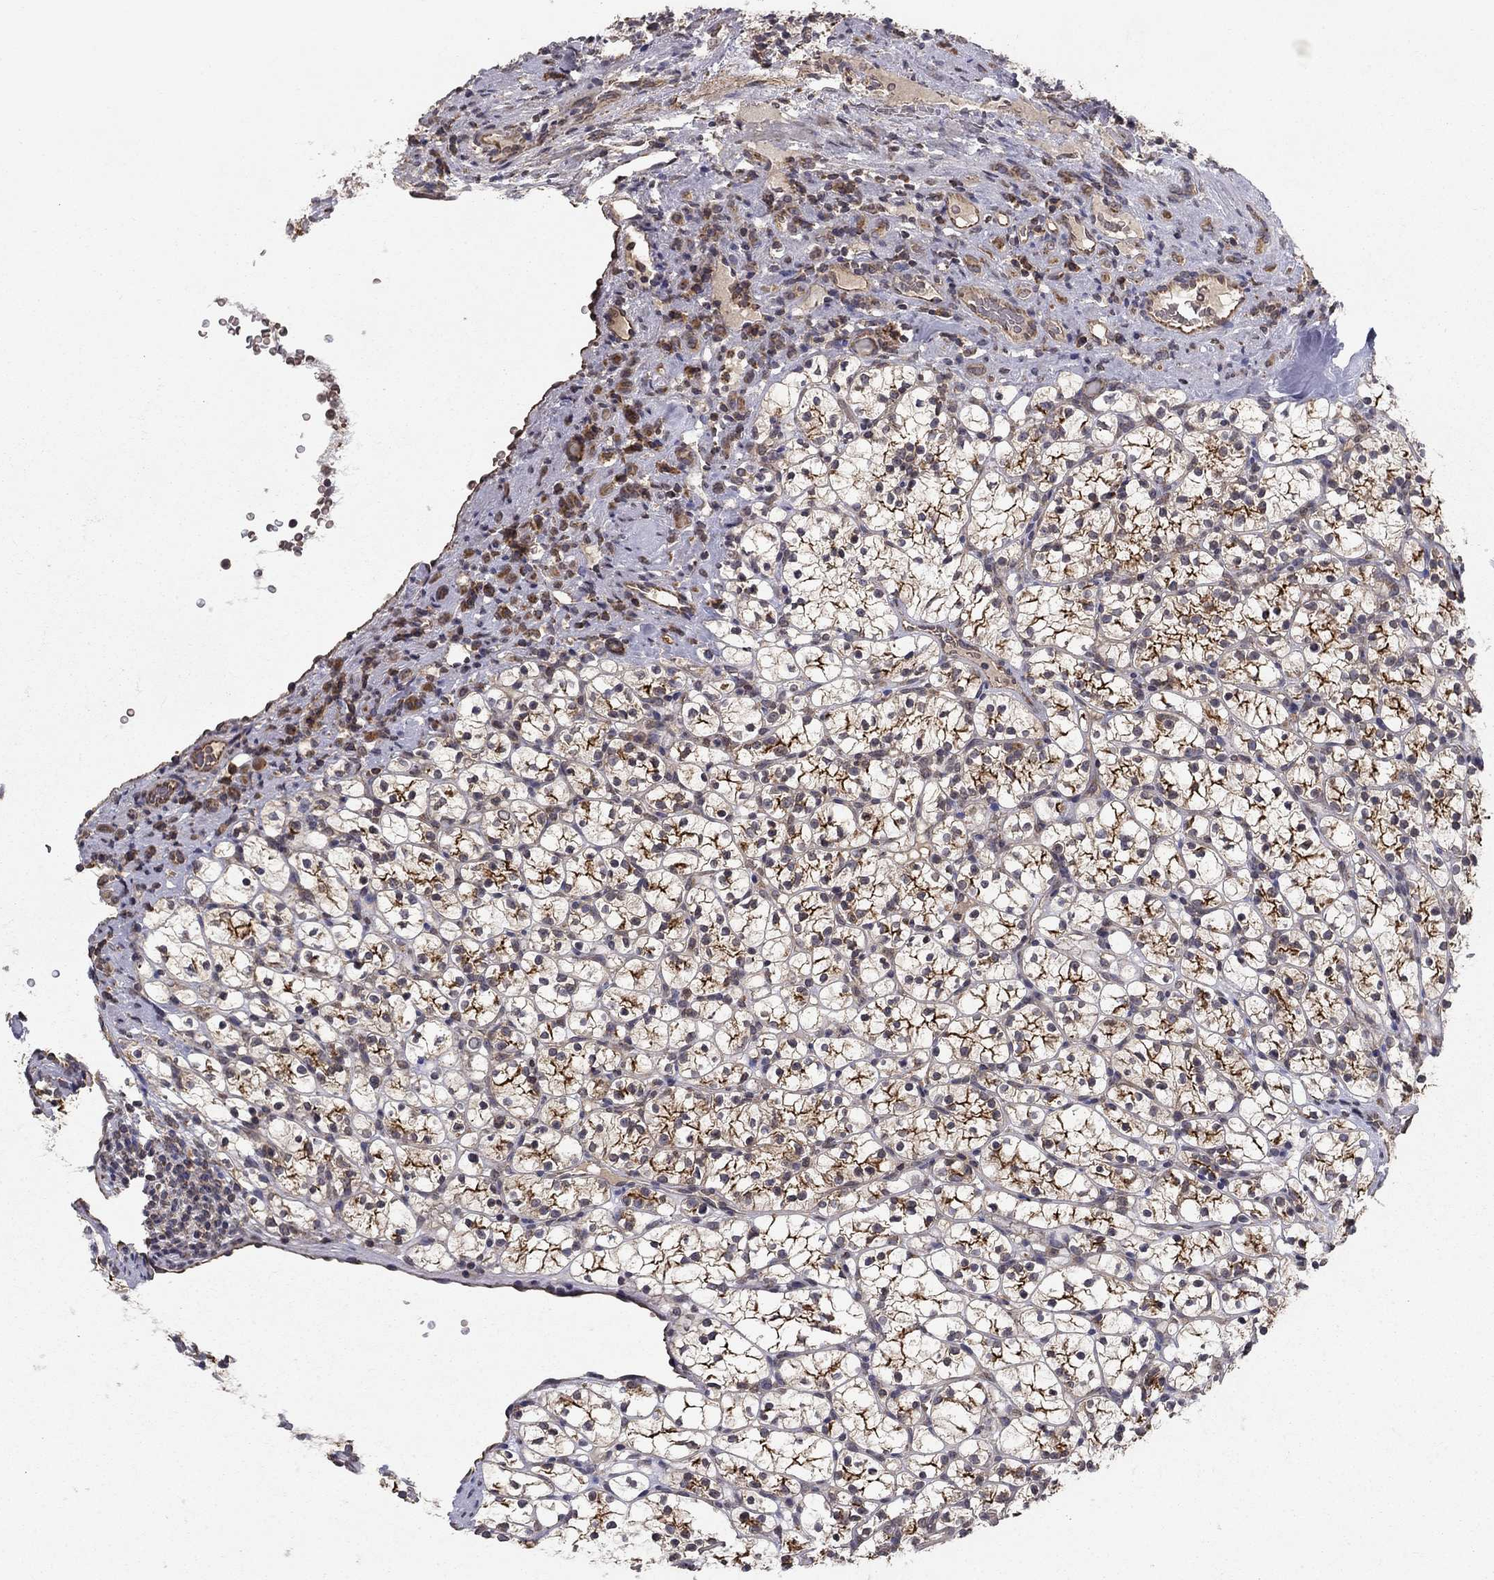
{"staining": {"intensity": "strong", "quantity": "25%-75%", "location": "cytoplasmic/membranous"}, "tissue": "renal cancer", "cell_type": "Tumor cells", "image_type": "cancer", "snomed": [{"axis": "morphology", "description": "Adenocarcinoma, NOS"}, {"axis": "topography", "description": "Kidney"}], "caption": "This is an image of immunohistochemistry (IHC) staining of adenocarcinoma (renal), which shows strong expression in the cytoplasmic/membranous of tumor cells.", "gene": "SLC2A13", "patient": {"sex": "female", "age": 89}}